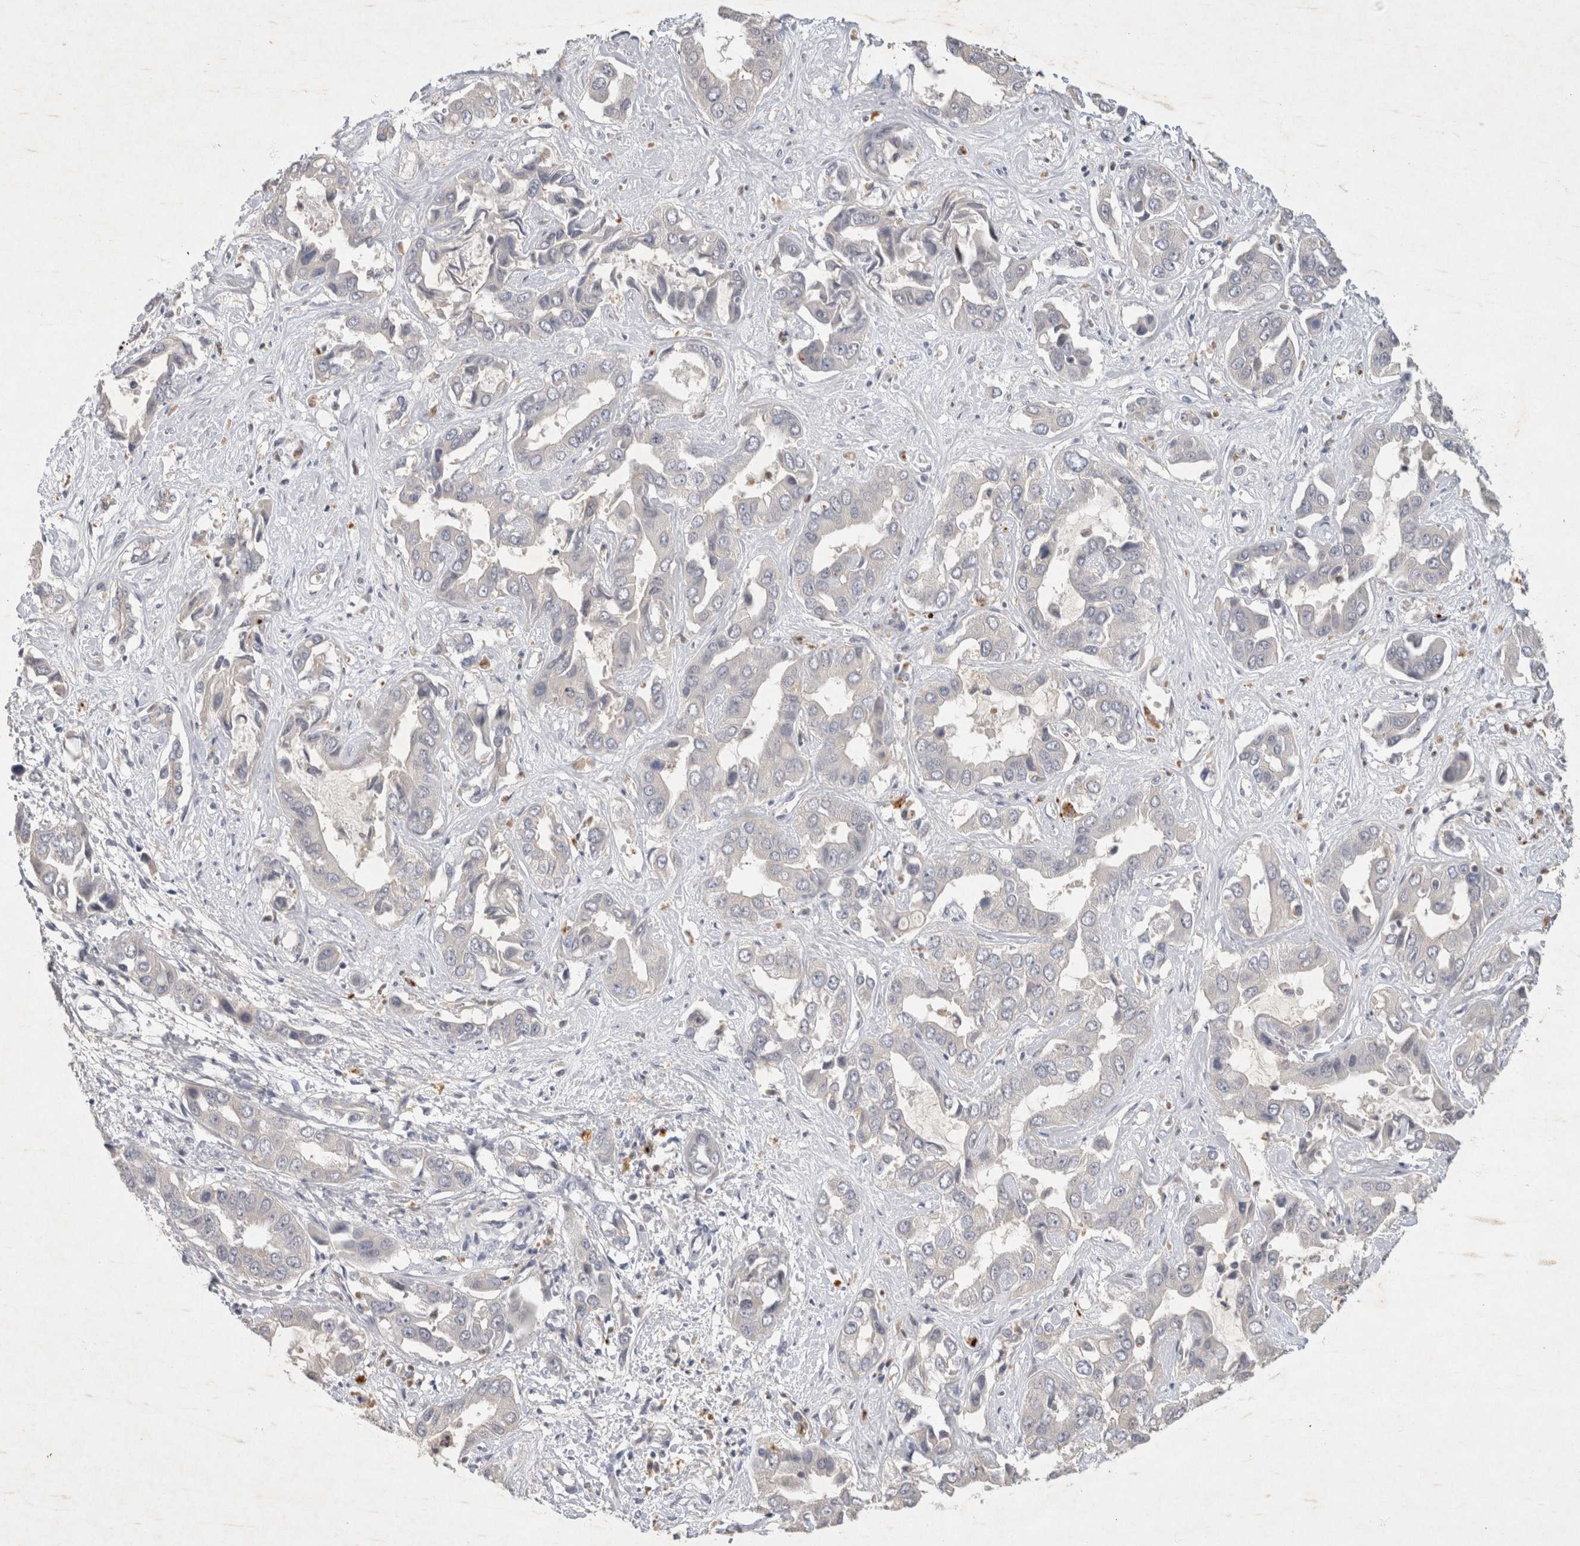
{"staining": {"intensity": "negative", "quantity": "none", "location": "none"}, "tissue": "liver cancer", "cell_type": "Tumor cells", "image_type": "cancer", "snomed": [{"axis": "morphology", "description": "Cholangiocarcinoma"}, {"axis": "topography", "description": "Liver"}], "caption": "High magnification brightfield microscopy of liver cancer stained with DAB (brown) and counterstained with hematoxylin (blue): tumor cells show no significant positivity.", "gene": "XRCC5", "patient": {"sex": "female", "age": 52}}